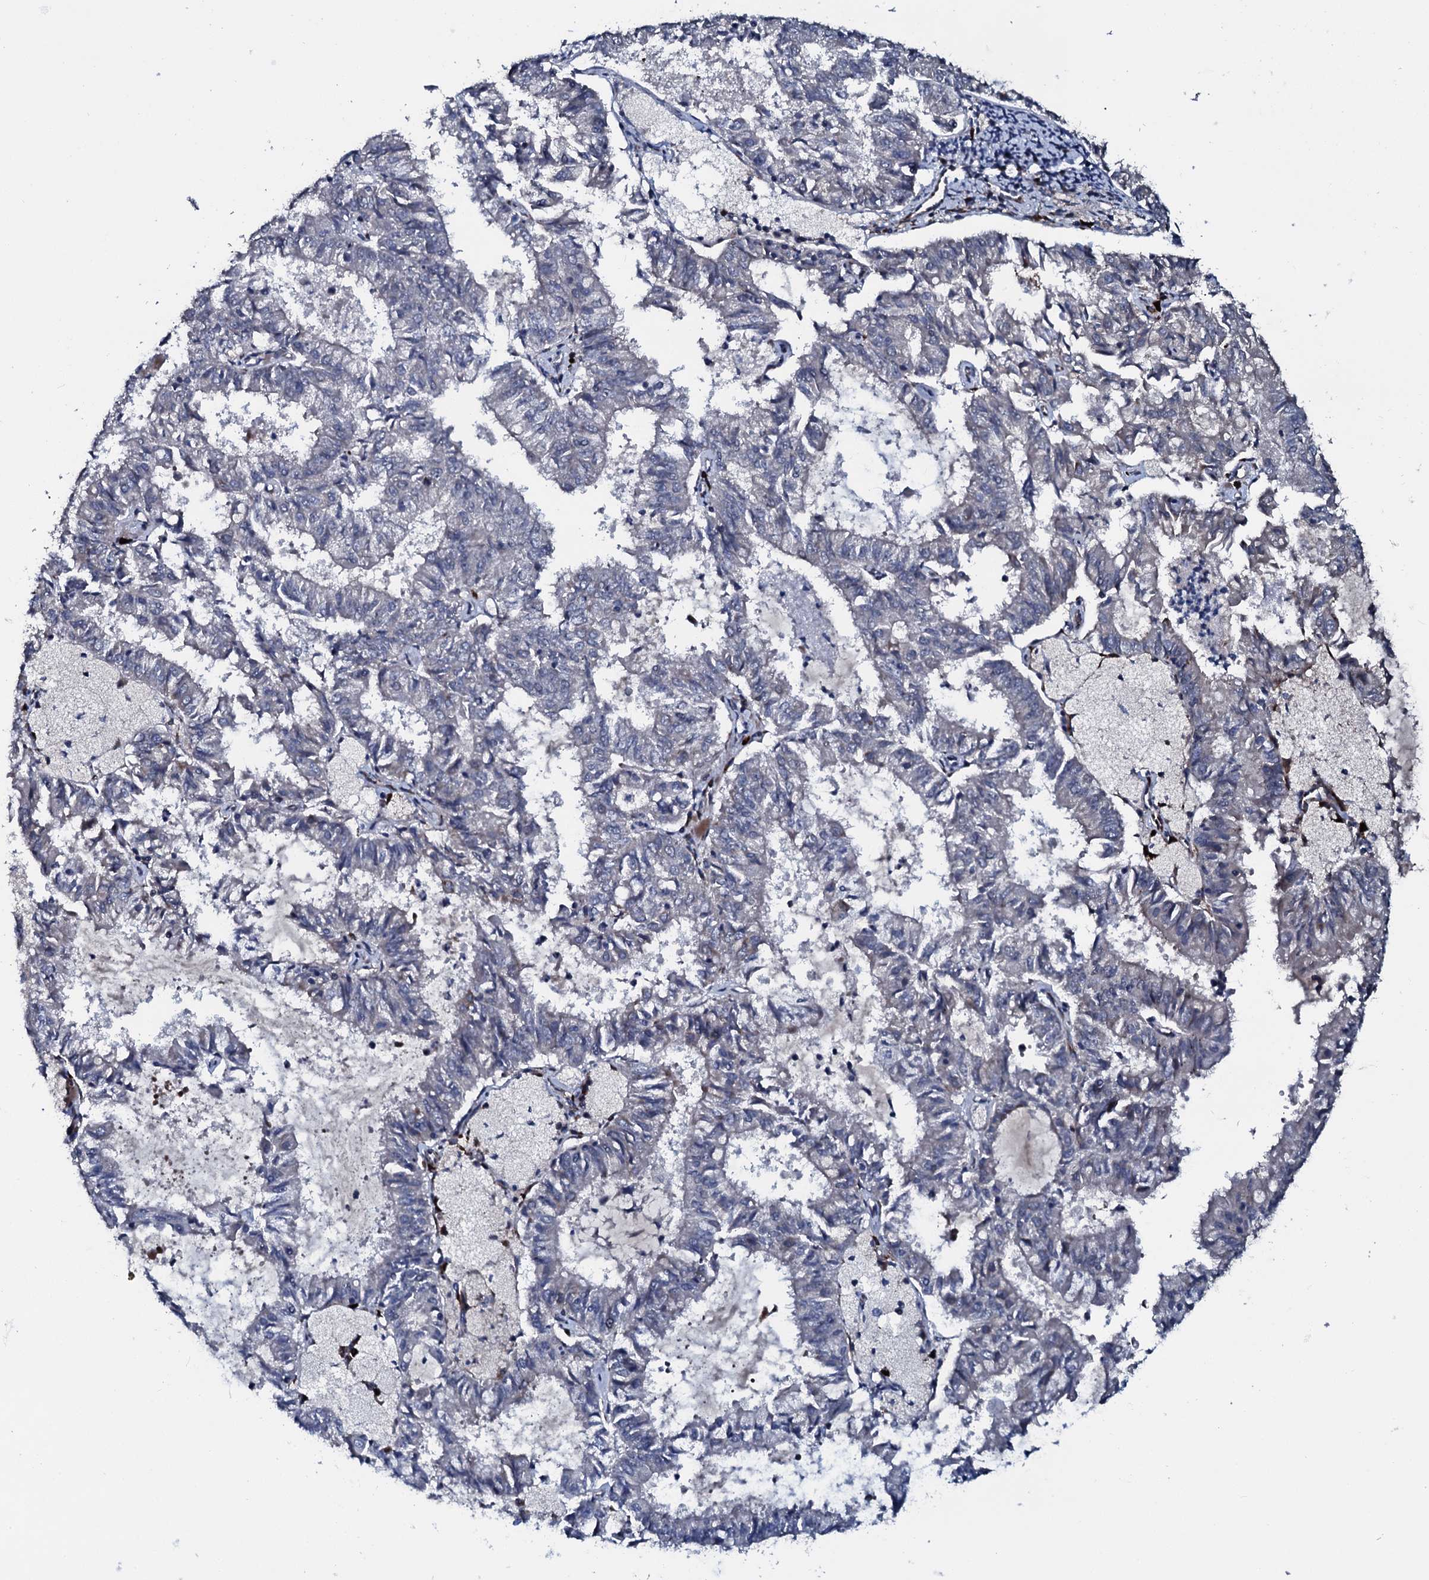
{"staining": {"intensity": "negative", "quantity": "none", "location": "none"}, "tissue": "endometrial cancer", "cell_type": "Tumor cells", "image_type": "cancer", "snomed": [{"axis": "morphology", "description": "Adenocarcinoma, NOS"}, {"axis": "topography", "description": "Endometrium"}], "caption": "Photomicrograph shows no protein positivity in tumor cells of endometrial cancer (adenocarcinoma) tissue.", "gene": "IL12B", "patient": {"sex": "female", "age": 57}}